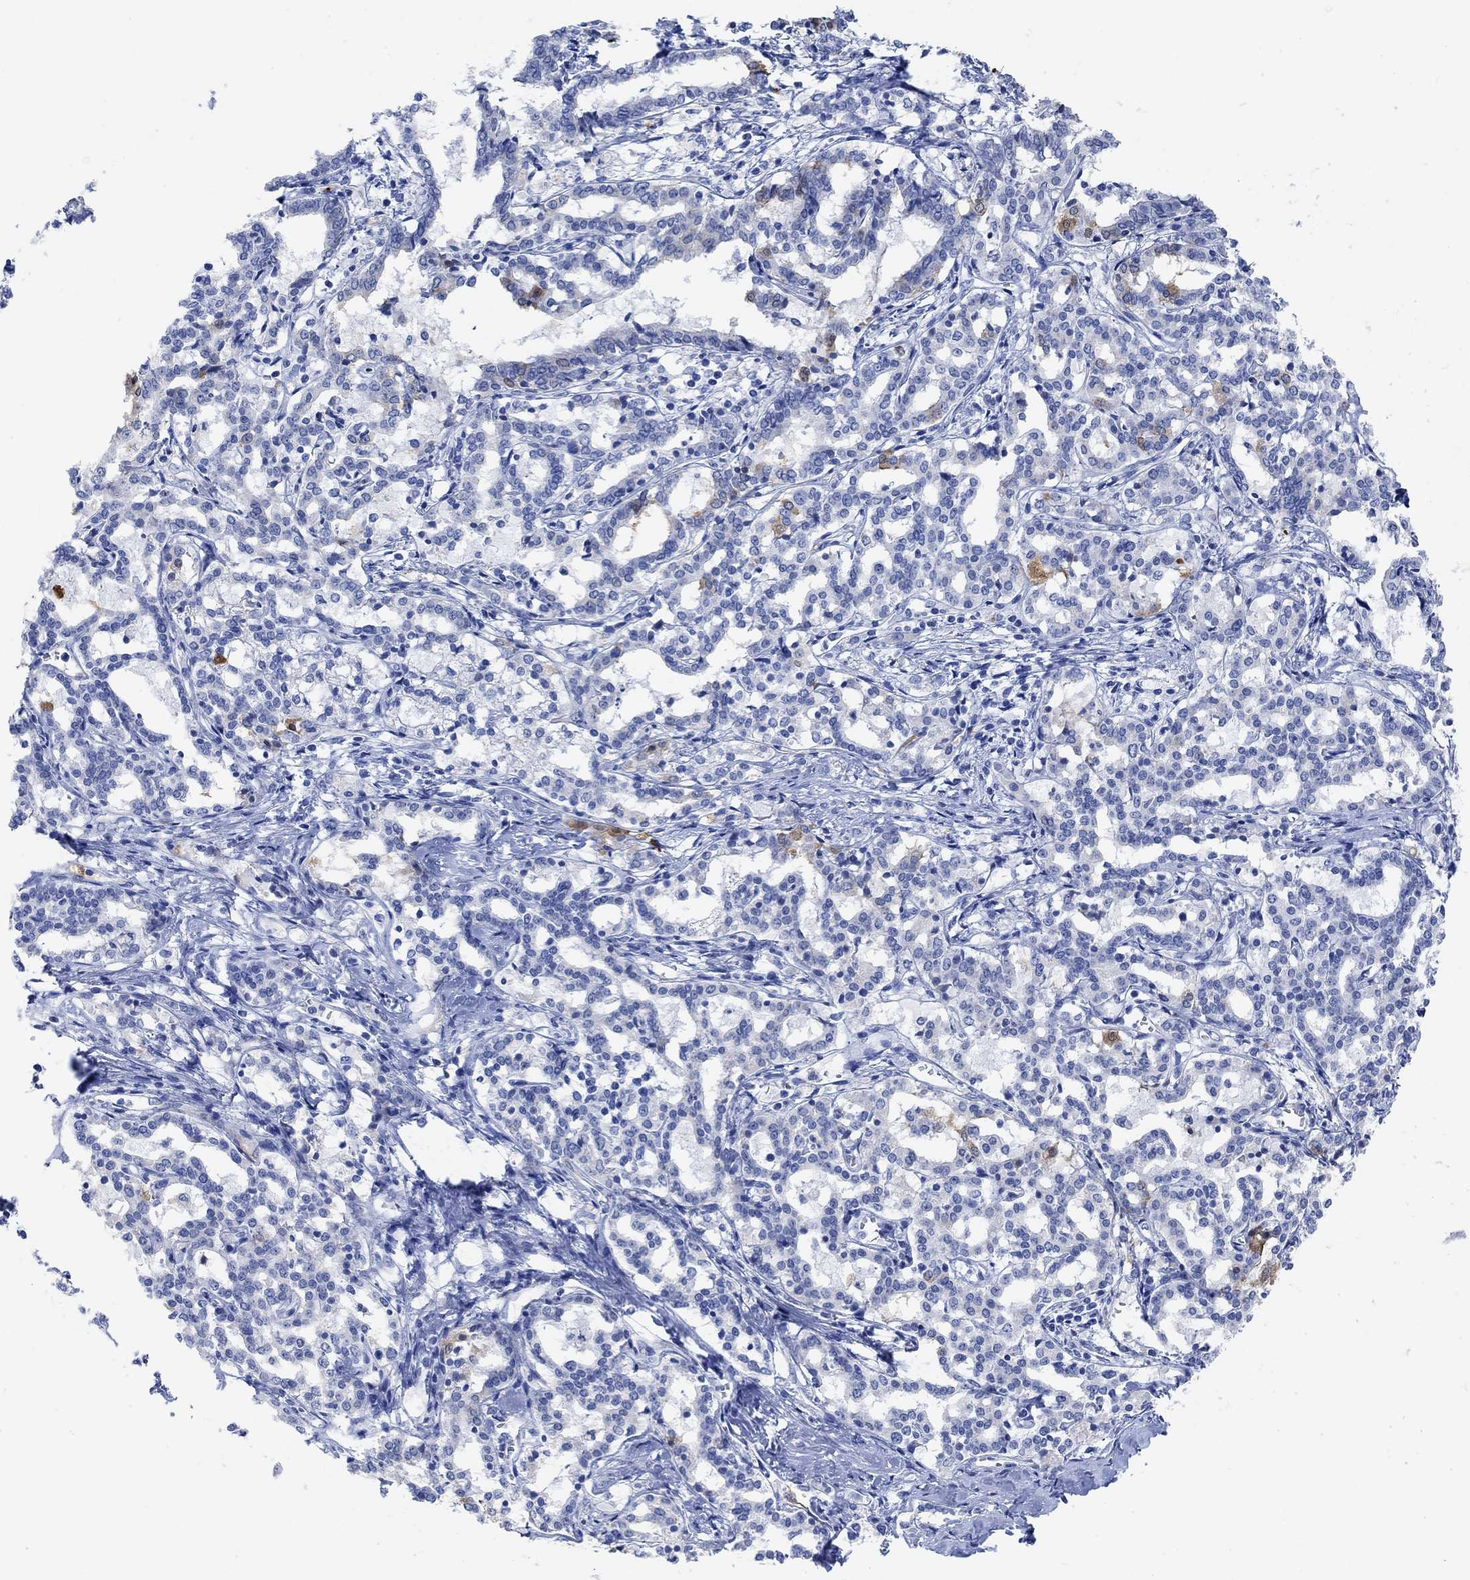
{"staining": {"intensity": "weak", "quantity": "<25%", "location": "cytoplasmic/membranous"}, "tissue": "liver cancer", "cell_type": "Tumor cells", "image_type": "cancer", "snomed": [{"axis": "morphology", "description": "Cholangiocarcinoma"}, {"axis": "topography", "description": "Liver"}], "caption": "A micrograph of human cholangiocarcinoma (liver) is negative for staining in tumor cells.", "gene": "VAT1L", "patient": {"sex": "female", "age": 47}}